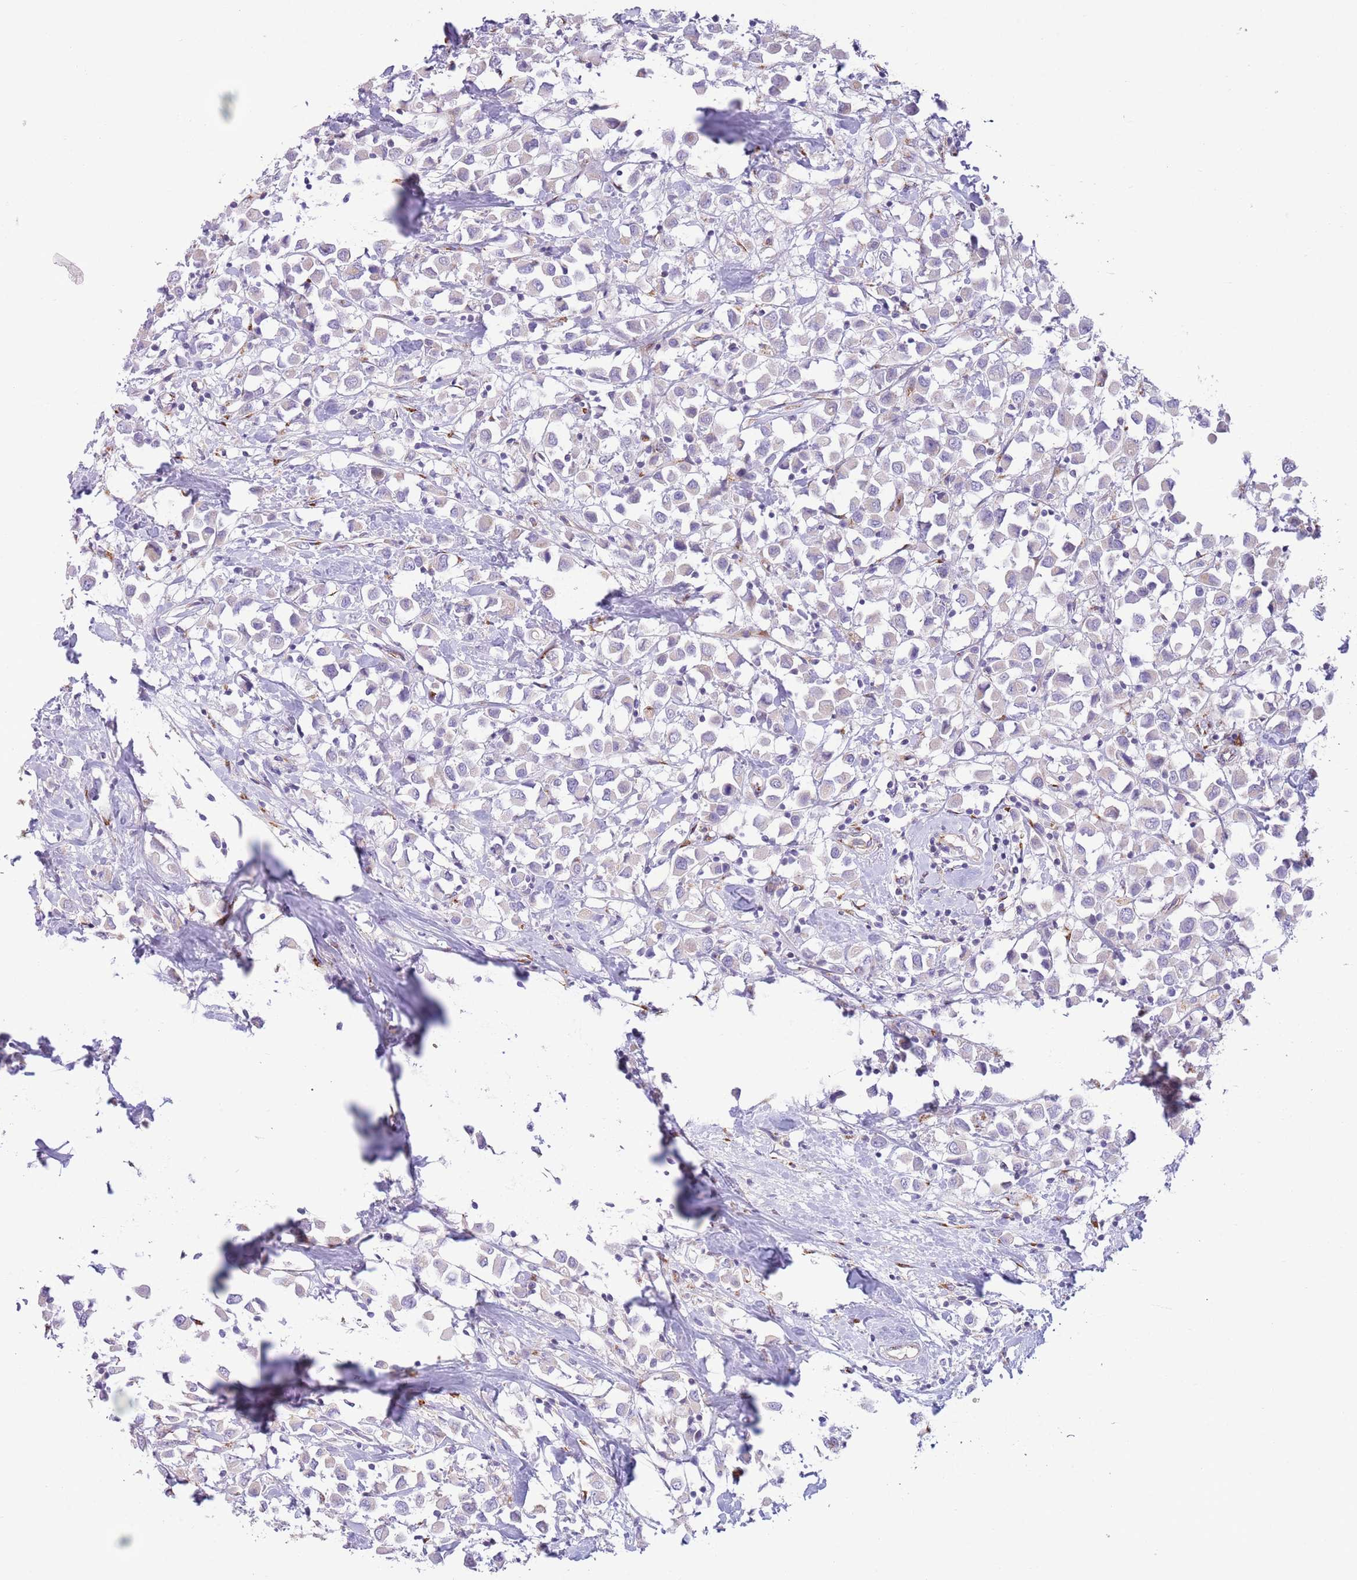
{"staining": {"intensity": "negative", "quantity": "none", "location": "none"}, "tissue": "breast cancer", "cell_type": "Tumor cells", "image_type": "cancer", "snomed": [{"axis": "morphology", "description": "Duct carcinoma"}, {"axis": "topography", "description": "Breast"}], "caption": "Immunohistochemical staining of human invasive ductal carcinoma (breast) shows no significant expression in tumor cells. Brightfield microscopy of IHC stained with DAB (3,3'-diaminobenzidine) (brown) and hematoxylin (blue), captured at high magnification.", "gene": "C20orf96", "patient": {"sex": "female", "age": 61}}